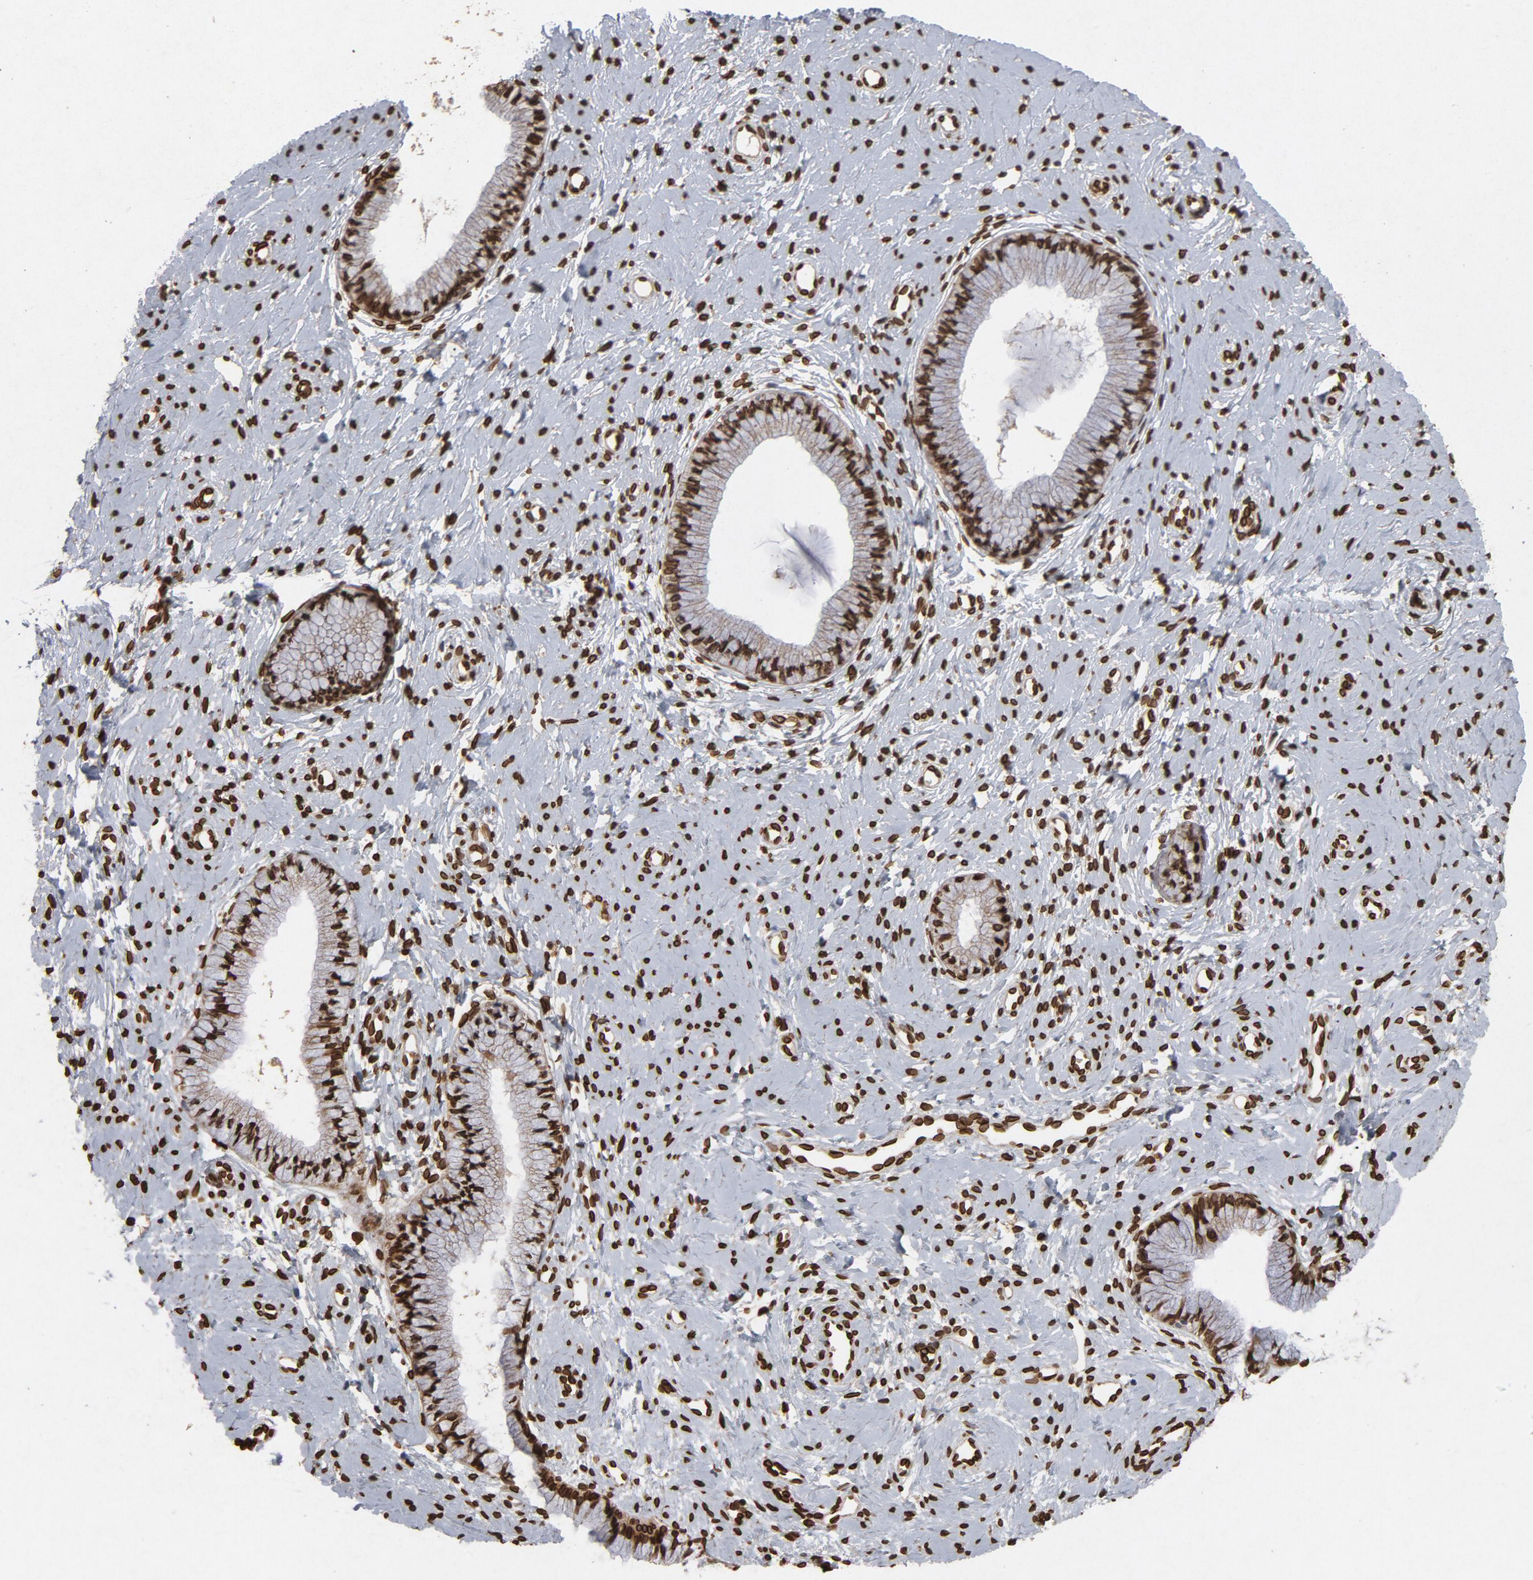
{"staining": {"intensity": "strong", "quantity": ">75%", "location": "cytoplasmic/membranous,nuclear"}, "tissue": "cervix", "cell_type": "Glandular cells", "image_type": "normal", "snomed": [{"axis": "morphology", "description": "Normal tissue, NOS"}, {"axis": "topography", "description": "Cervix"}], "caption": "A high amount of strong cytoplasmic/membranous,nuclear staining is present in approximately >75% of glandular cells in normal cervix. The protein of interest is shown in brown color, while the nuclei are stained blue.", "gene": "LMNA", "patient": {"sex": "female", "age": 46}}